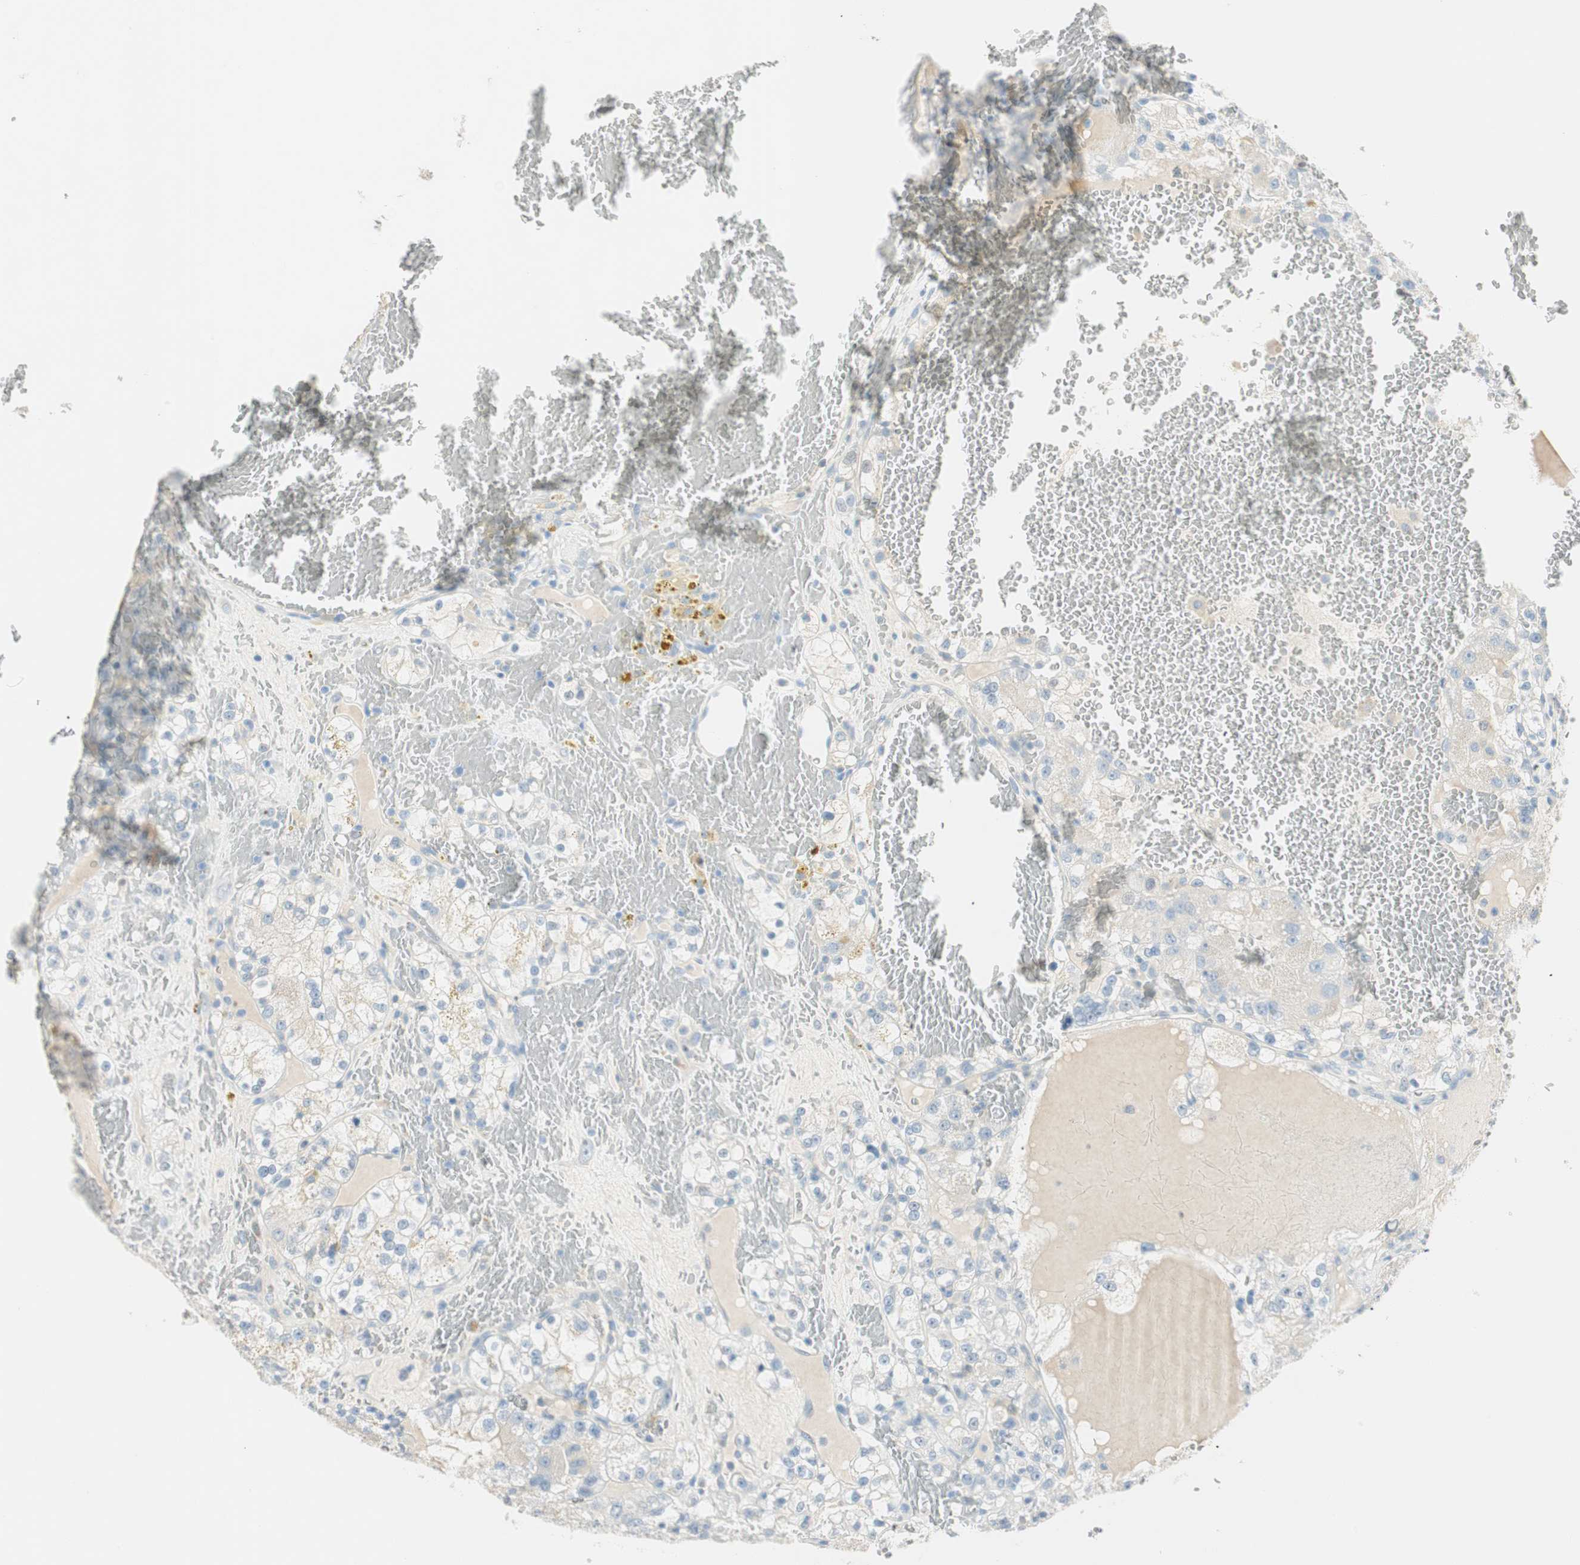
{"staining": {"intensity": "negative", "quantity": "none", "location": "none"}, "tissue": "renal cancer", "cell_type": "Tumor cells", "image_type": "cancer", "snomed": [{"axis": "morphology", "description": "Normal tissue, NOS"}, {"axis": "morphology", "description": "Adenocarcinoma, NOS"}, {"axis": "topography", "description": "Kidney"}], "caption": "Renal cancer (adenocarcinoma) was stained to show a protein in brown. There is no significant staining in tumor cells. (DAB IHC visualized using brightfield microscopy, high magnification).", "gene": "HPGD", "patient": {"sex": "male", "age": 61}}